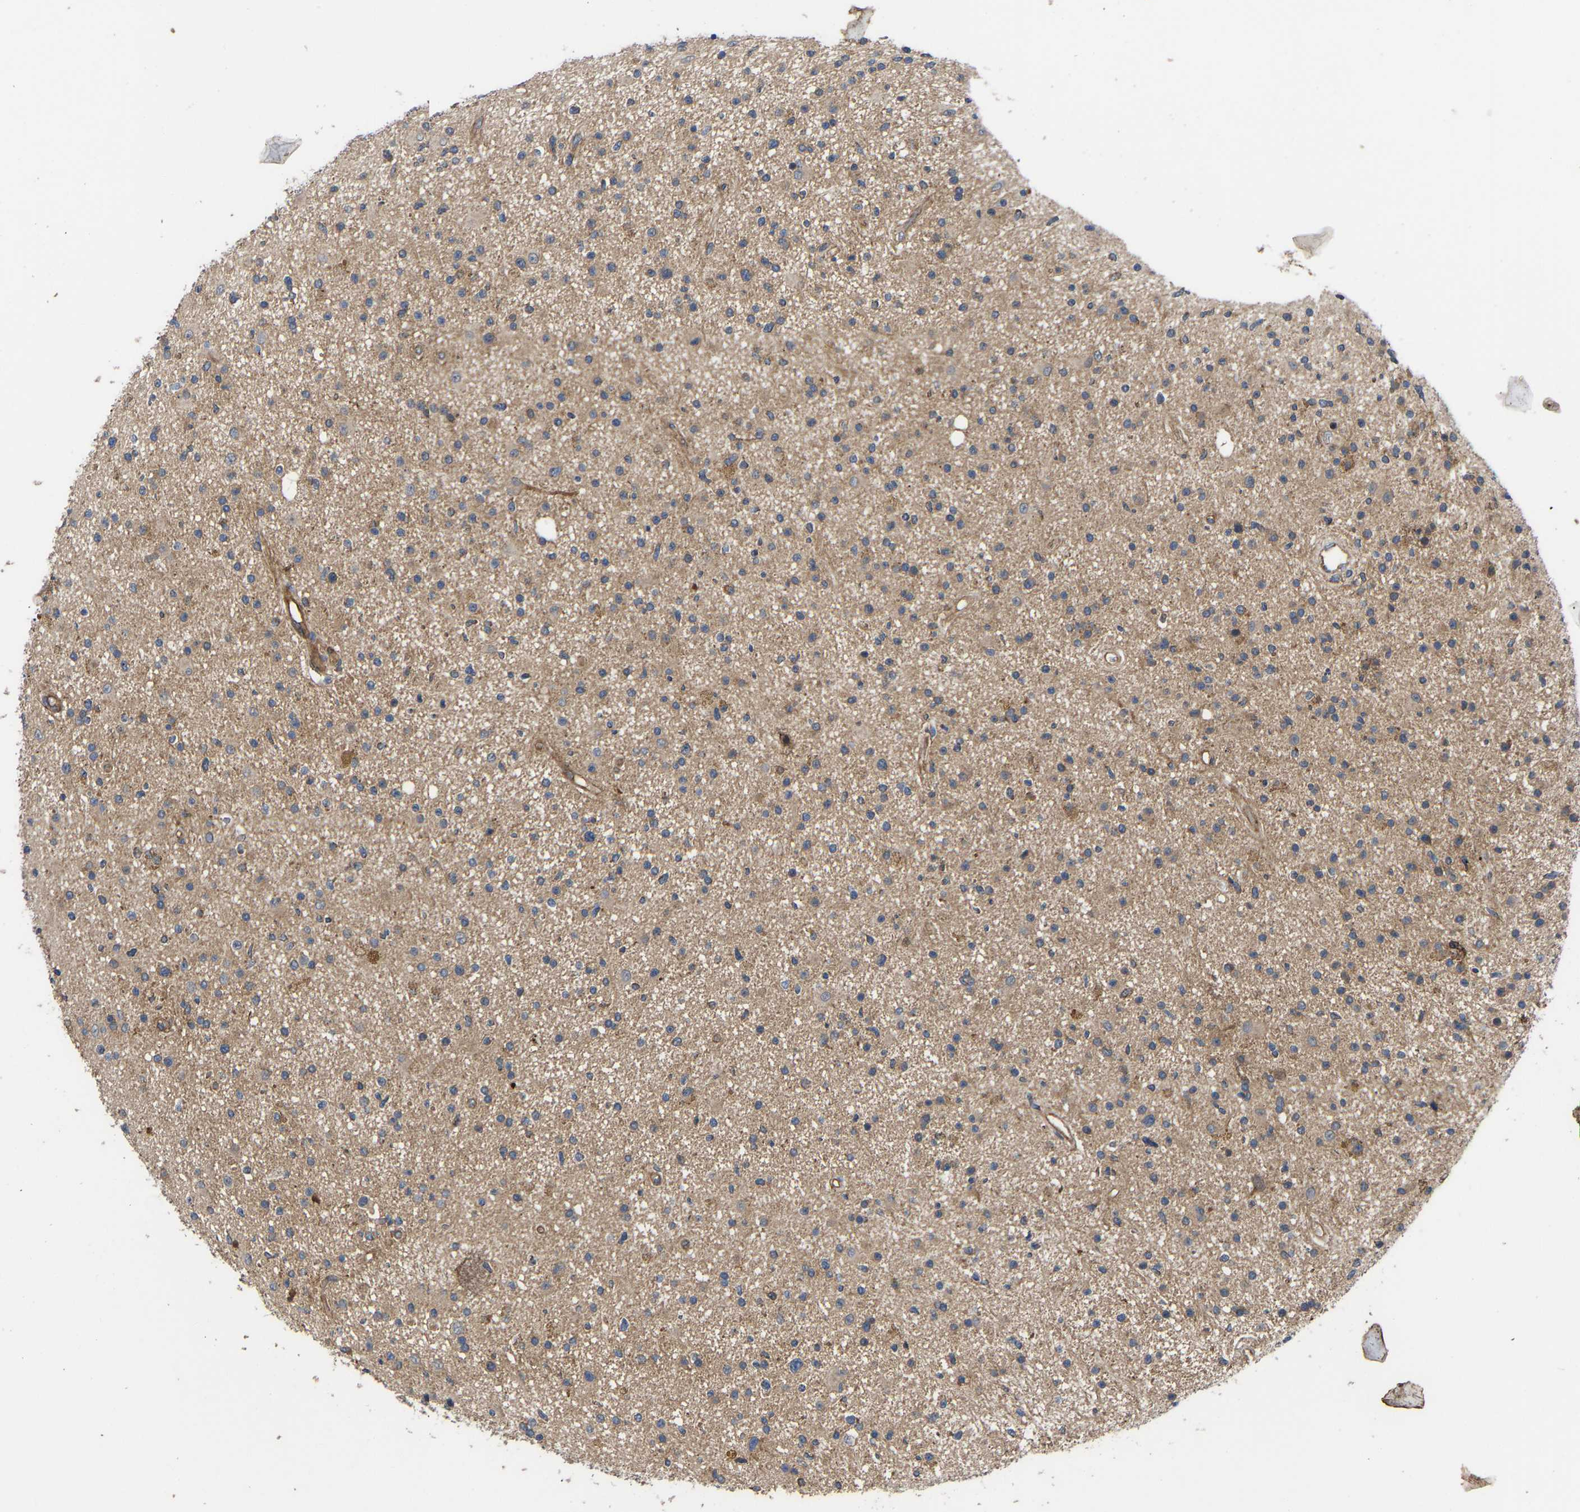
{"staining": {"intensity": "weak", "quantity": ">75%", "location": "cytoplasmic/membranous"}, "tissue": "glioma", "cell_type": "Tumor cells", "image_type": "cancer", "snomed": [{"axis": "morphology", "description": "Glioma, malignant, High grade"}, {"axis": "topography", "description": "Brain"}], "caption": "Human glioma stained with a protein marker reveals weak staining in tumor cells.", "gene": "STAU1", "patient": {"sex": "male", "age": 33}}